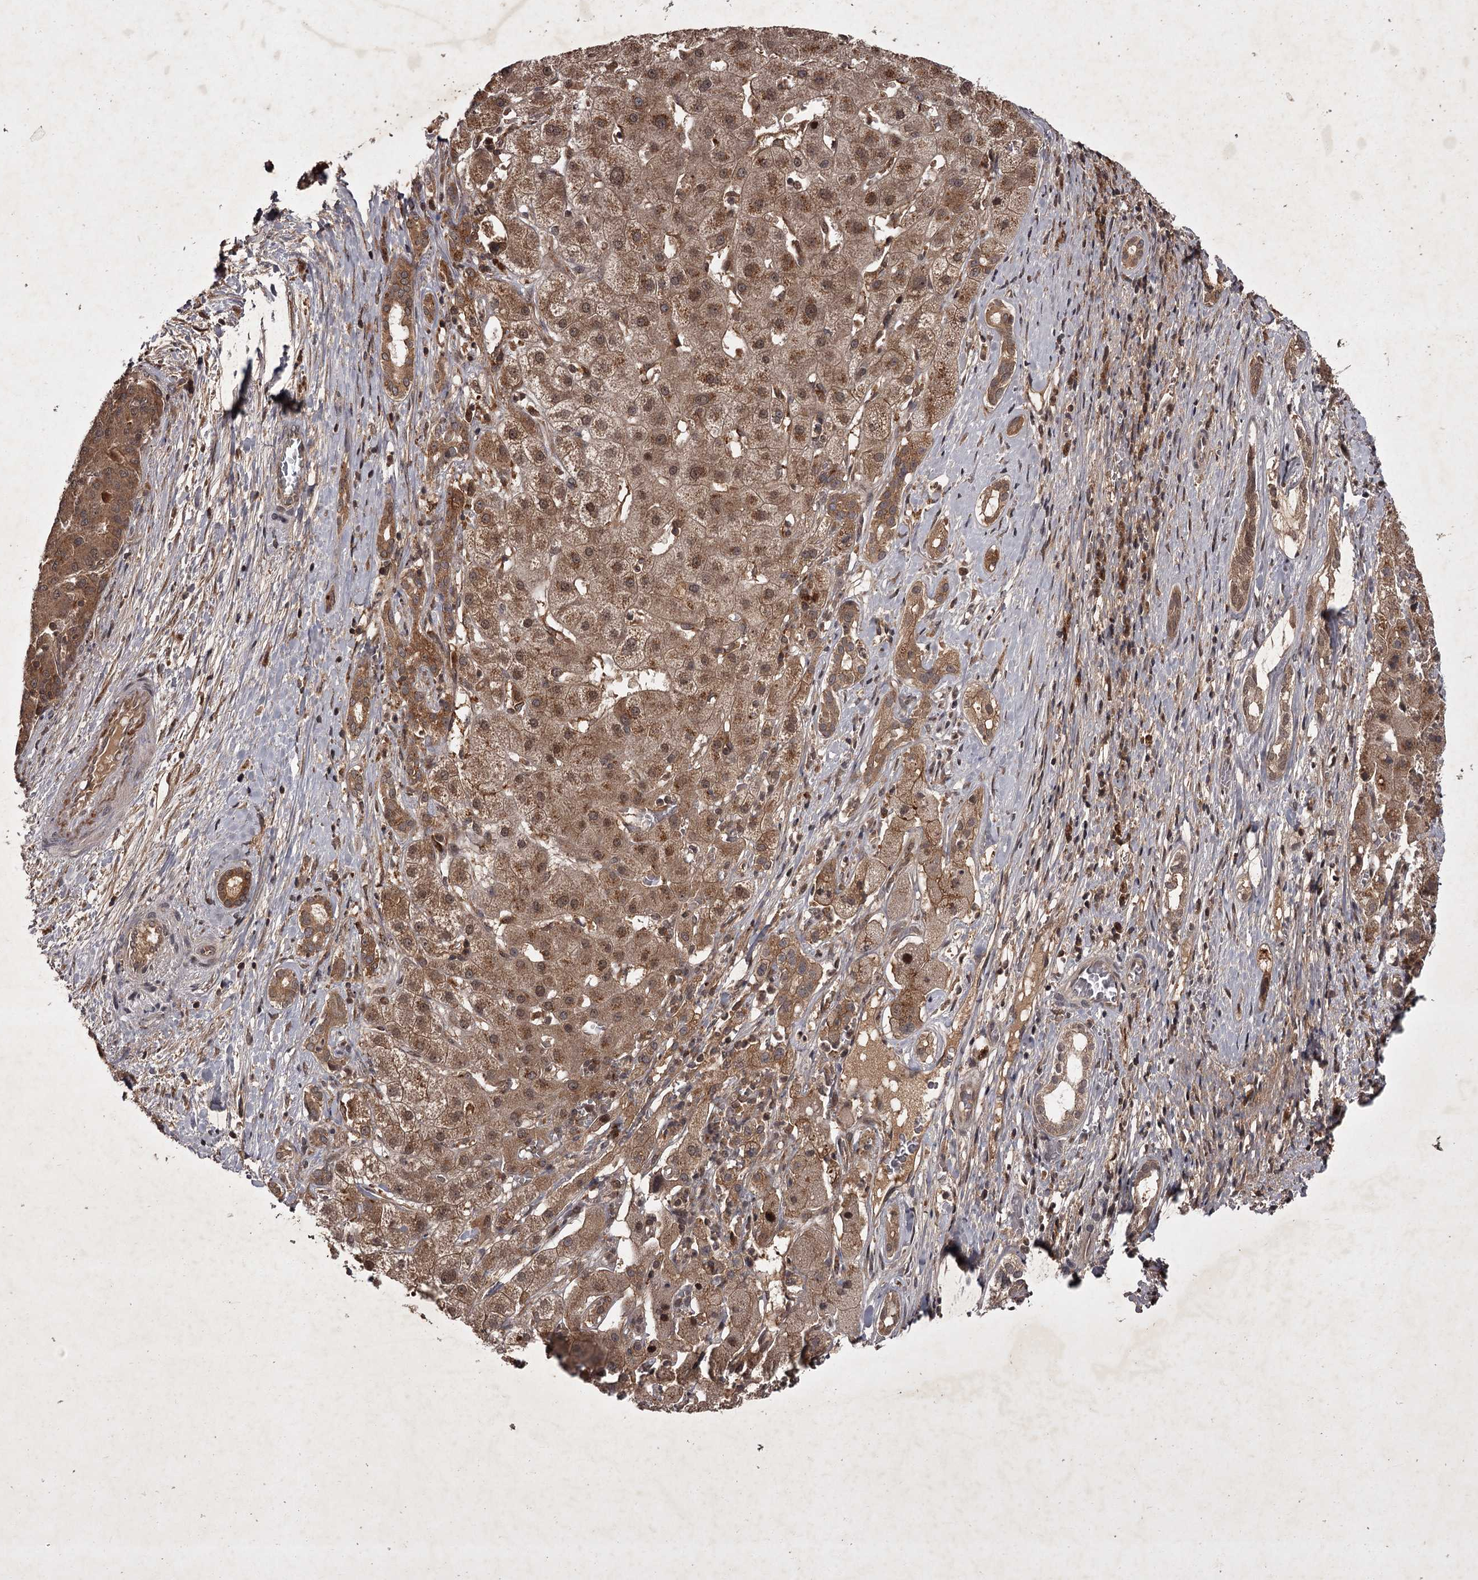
{"staining": {"intensity": "moderate", "quantity": ">75%", "location": "cytoplasmic/membranous"}, "tissue": "liver cancer", "cell_type": "Tumor cells", "image_type": "cancer", "snomed": [{"axis": "morphology", "description": "Carcinoma, Hepatocellular, NOS"}, {"axis": "topography", "description": "Liver"}], "caption": "Immunohistochemical staining of human liver hepatocellular carcinoma exhibits medium levels of moderate cytoplasmic/membranous protein expression in about >75% of tumor cells.", "gene": "TBC1D23", "patient": {"sex": "male", "age": 65}}